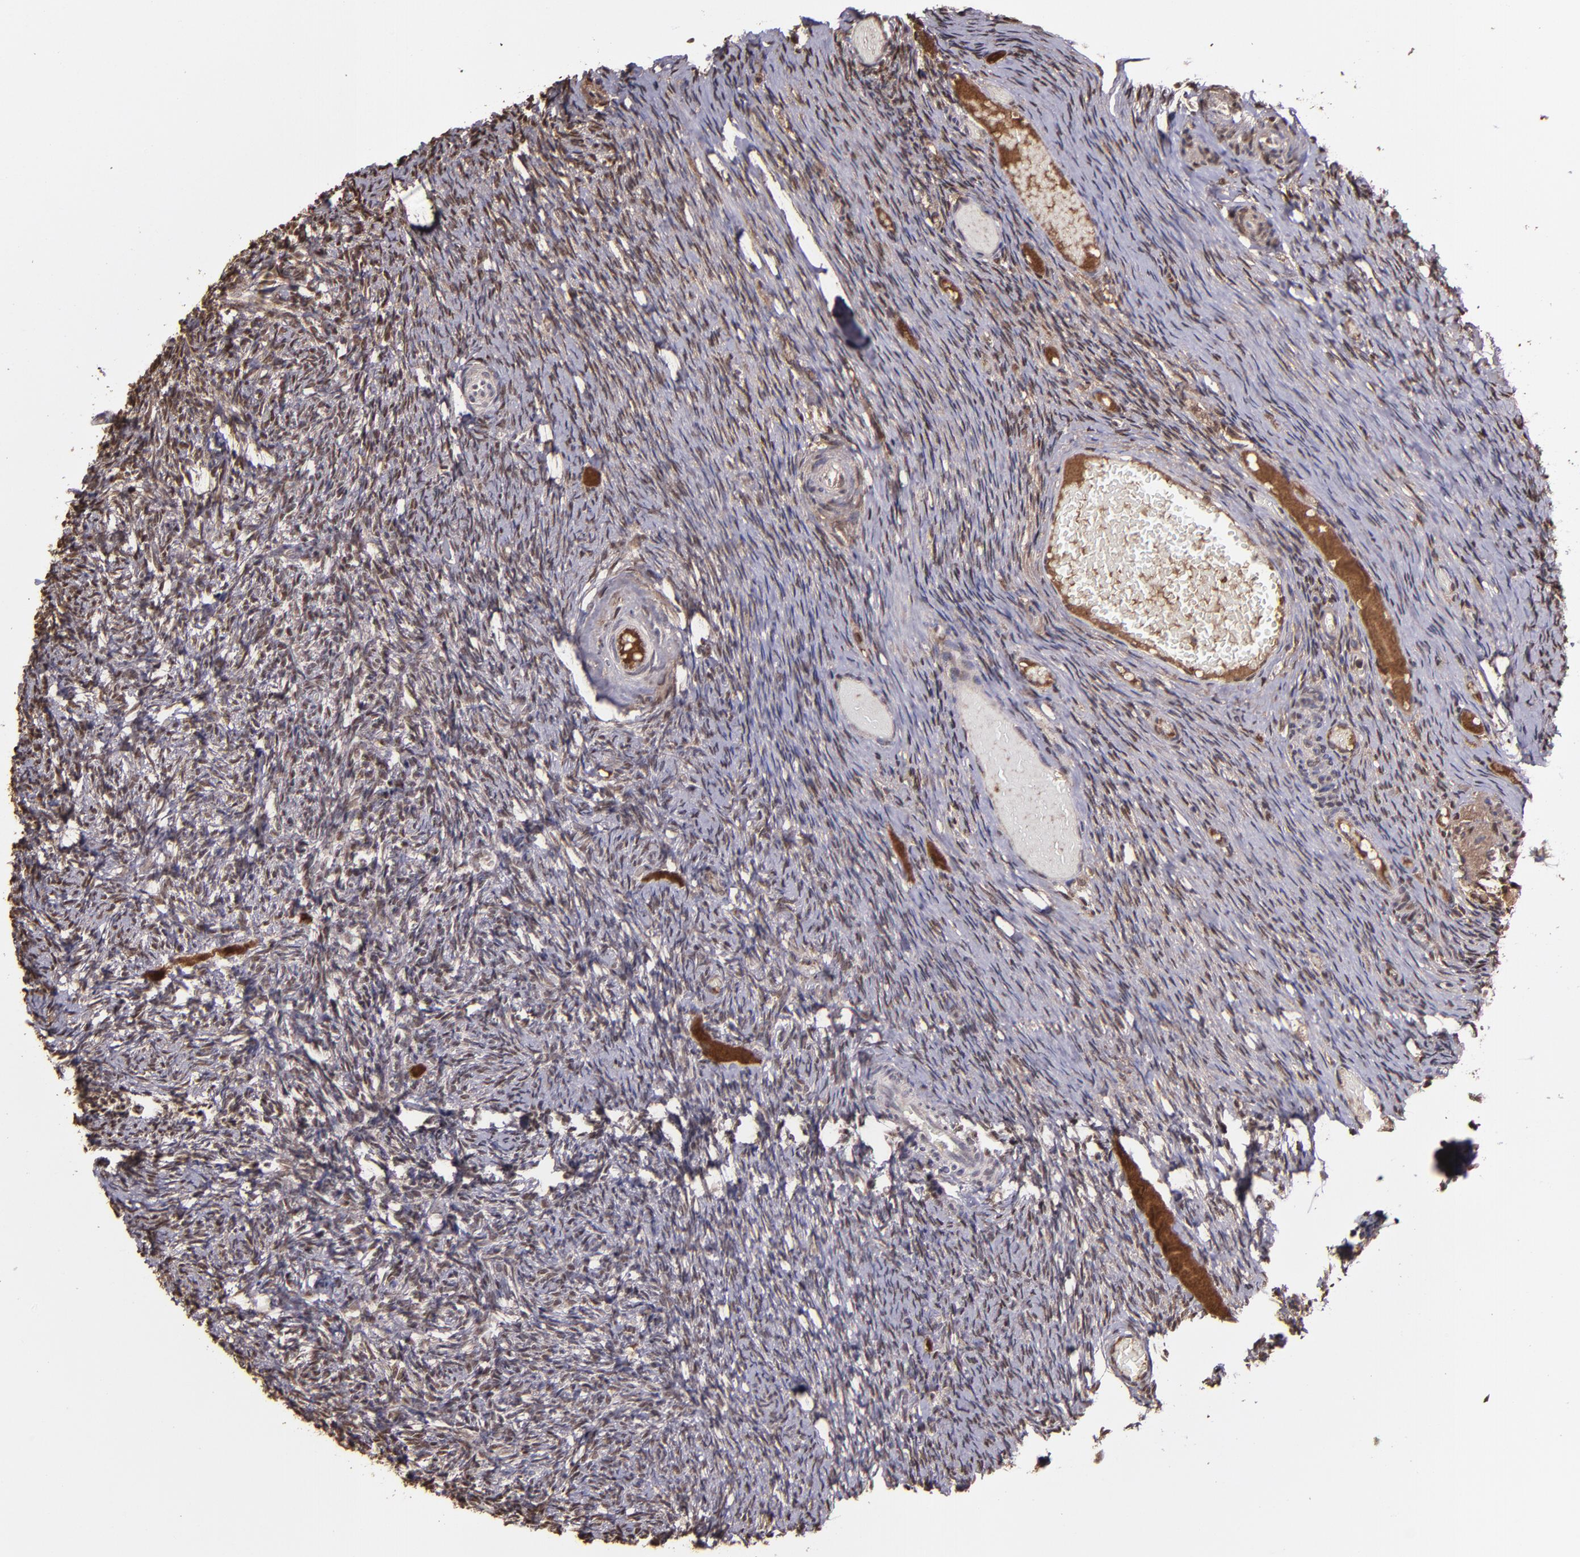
{"staining": {"intensity": "negative", "quantity": "none", "location": "none"}, "tissue": "ovary", "cell_type": "Follicle cells", "image_type": "normal", "snomed": [{"axis": "morphology", "description": "Normal tissue, NOS"}, {"axis": "topography", "description": "Ovary"}], "caption": "An immunohistochemistry image of benign ovary is shown. There is no staining in follicle cells of ovary. (IHC, brightfield microscopy, high magnification).", "gene": "SERPINF2", "patient": {"sex": "female", "age": 60}}